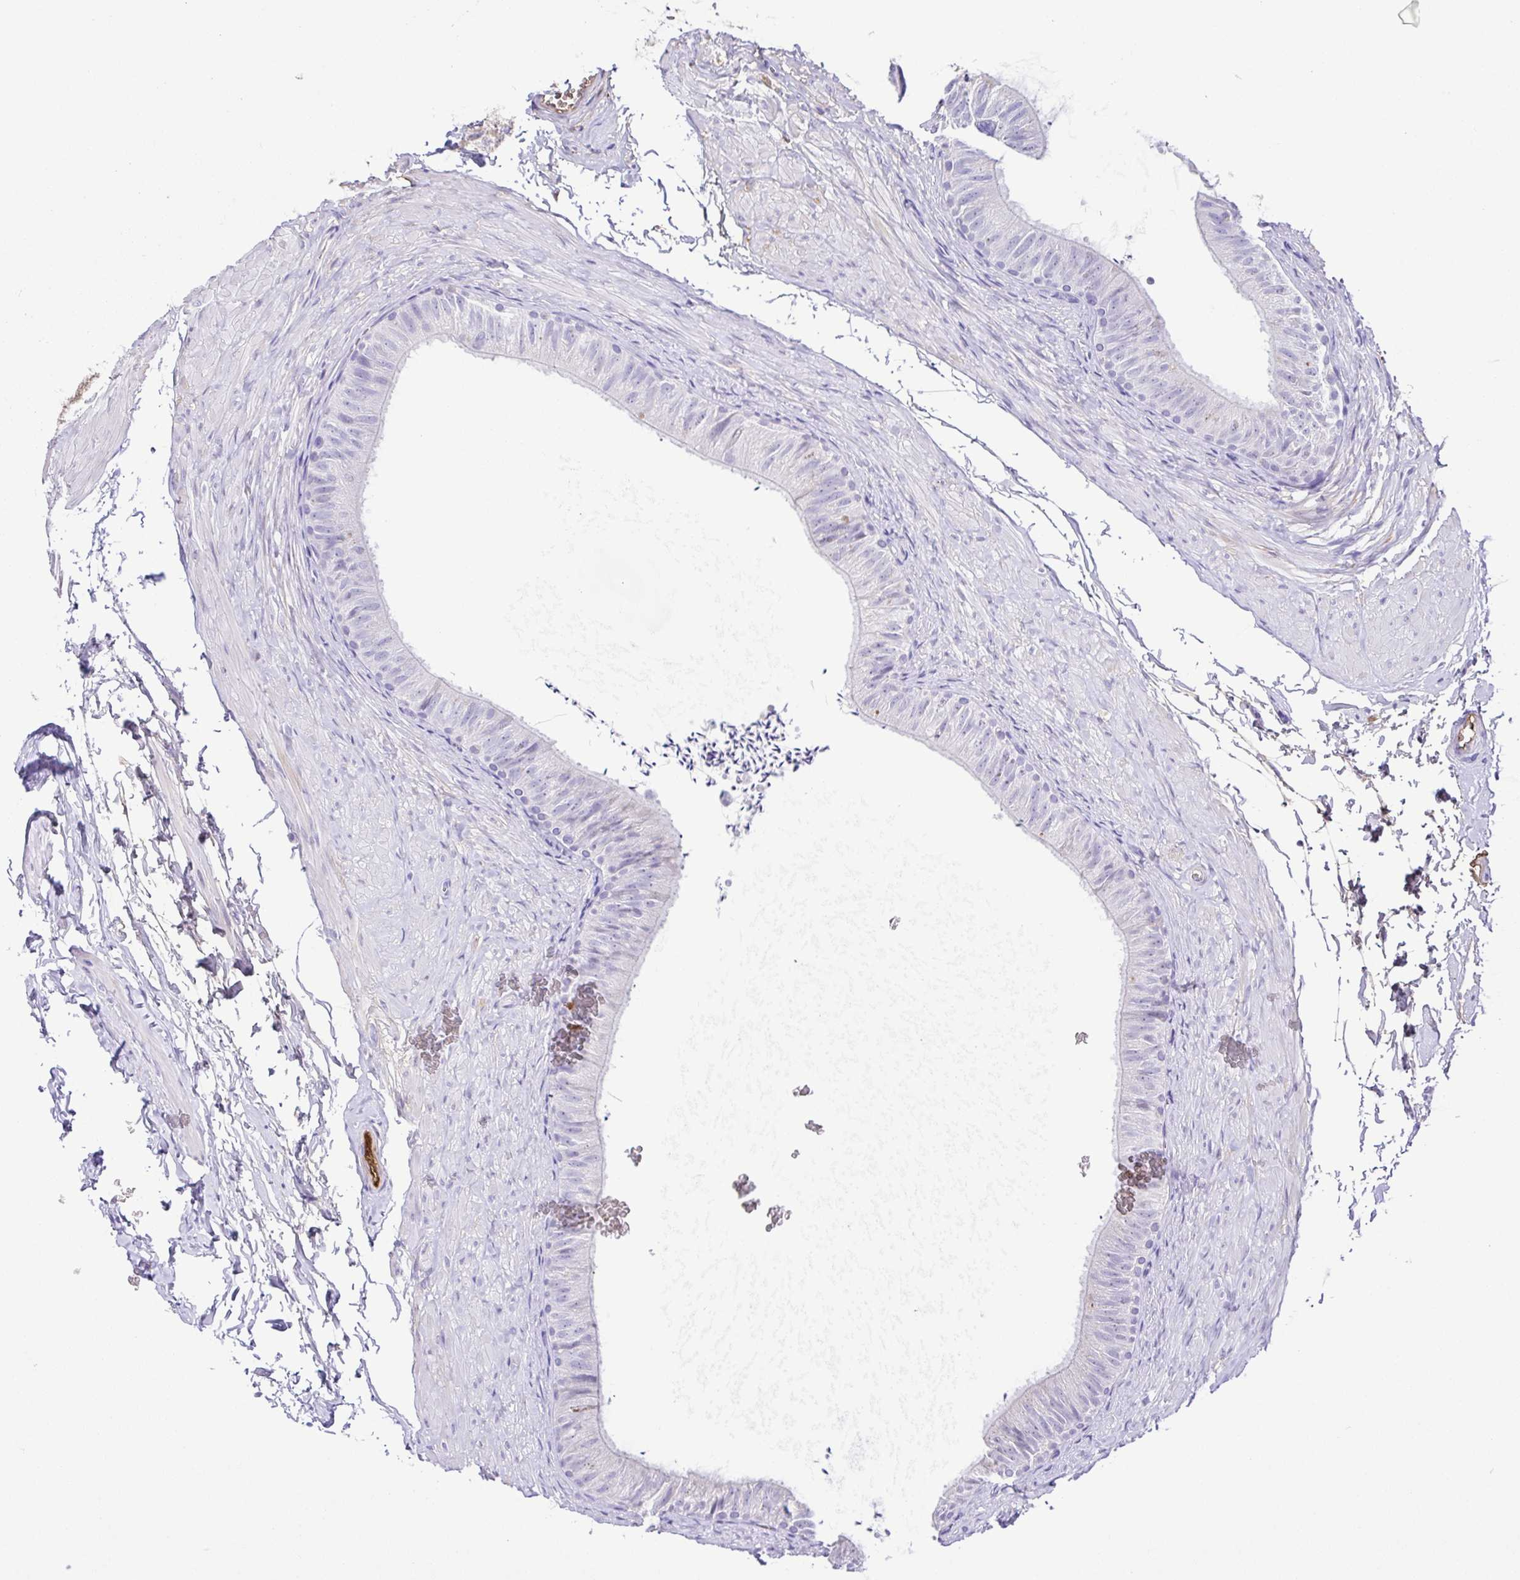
{"staining": {"intensity": "negative", "quantity": "none", "location": "none"}, "tissue": "epididymis", "cell_type": "Glandular cells", "image_type": "normal", "snomed": [{"axis": "morphology", "description": "Normal tissue, NOS"}, {"axis": "topography", "description": "Epididymis, spermatic cord, NOS"}, {"axis": "topography", "description": "Epididymis"}, {"axis": "topography", "description": "Peripheral nerve tissue"}], "caption": "IHC photomicrograph of benign epididymis stained for a protein (brown), which shows no staining in glandular cells.", "gene": "IGFL1", "patient": {"sex": "male", "age": 29}}